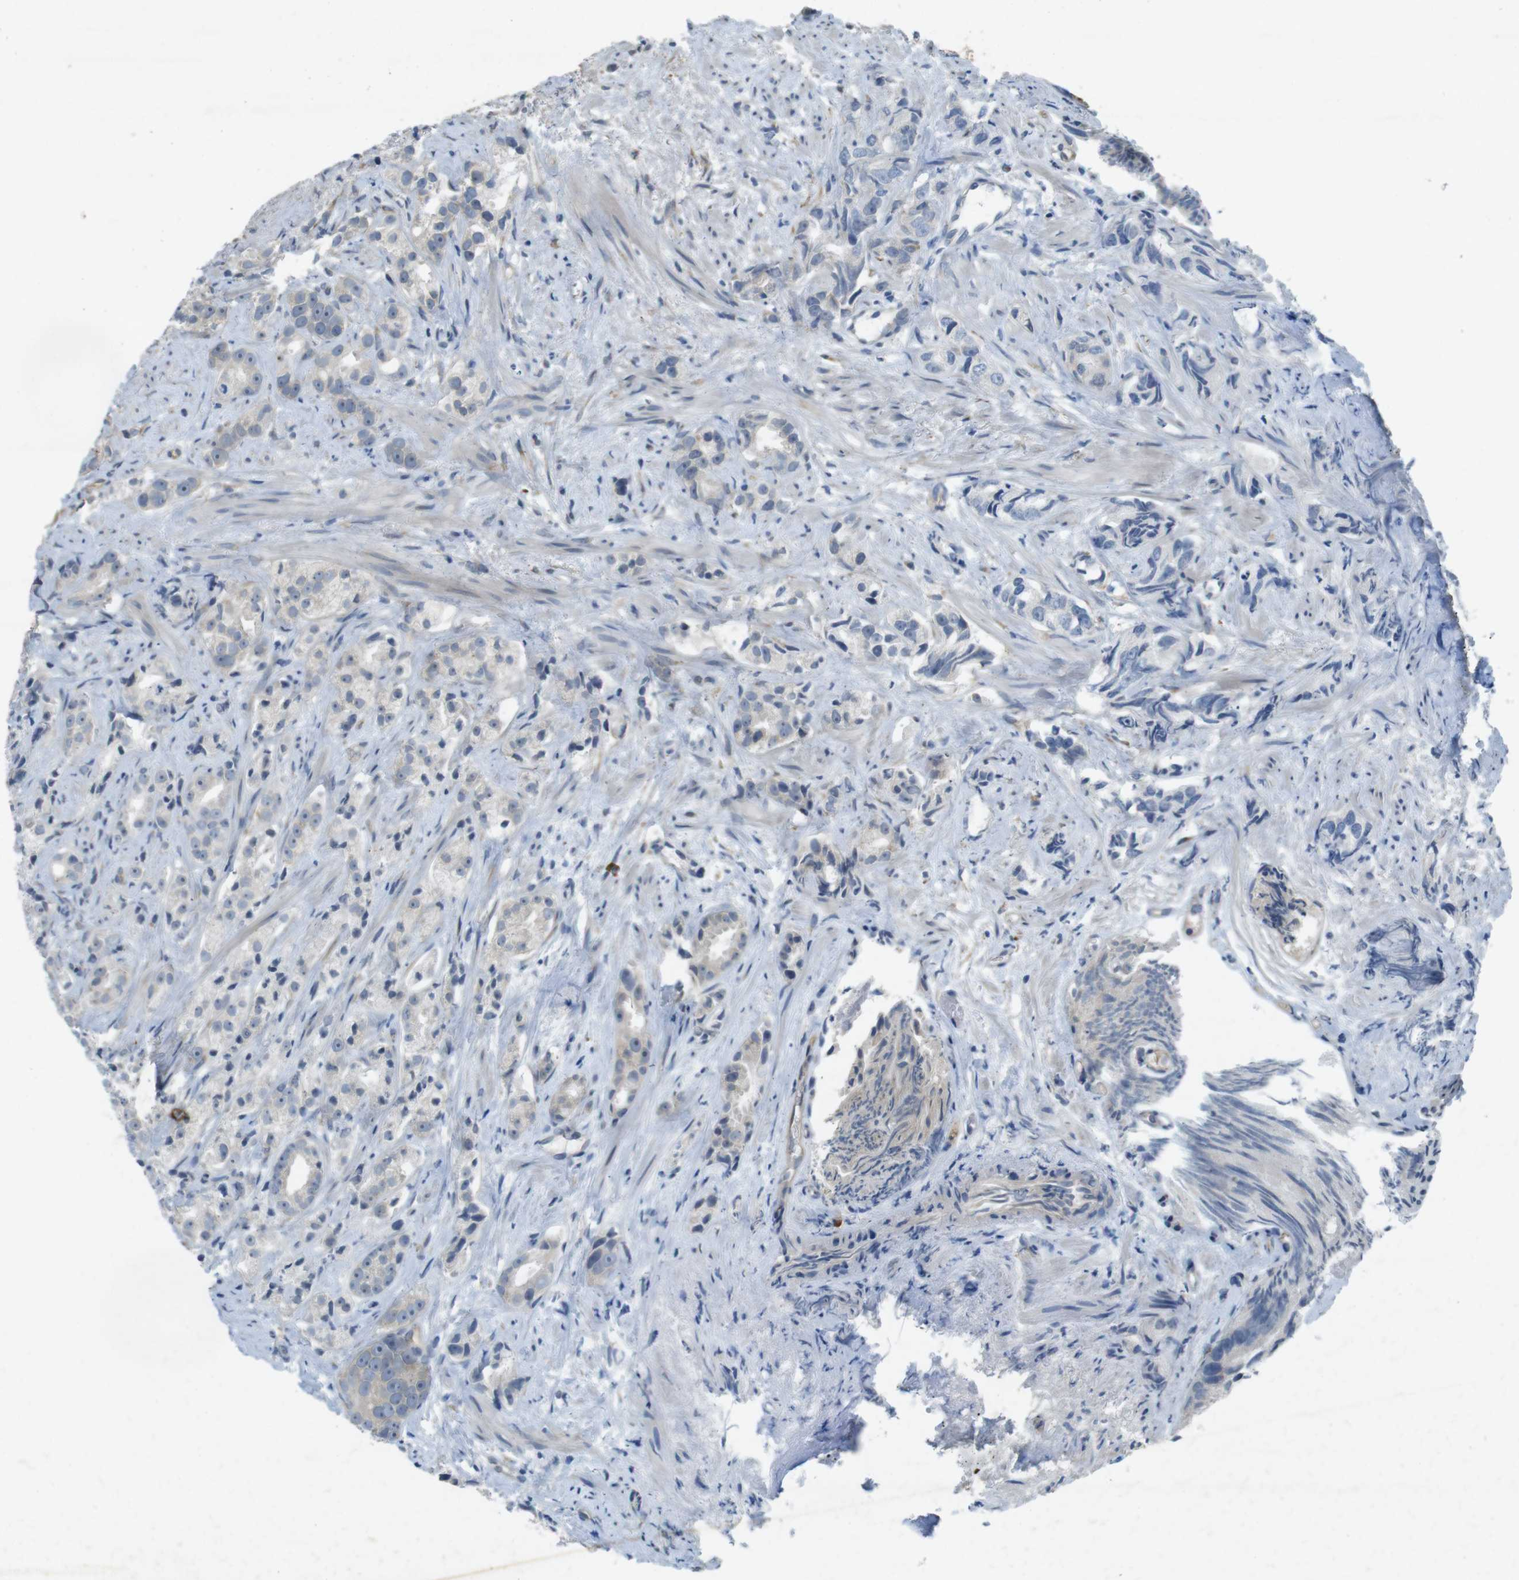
{"staining": {"intensity": "weak", "quantity": "<25%", "location": "cytoplasmic/membranous"}, "tissue": "prostate cancer", "cell_type": "Tumor cells", "image_type": "cancer", "snomed": [{"axis": "morphology", "description": "Adenocarcinoma, Low grade"}, {"axis": "topography", "description": "Prostate"}], "caption": "Prostate low-grade adenocarcinoma was stained to show a protein in brown. There is no significant staining in tumor cells. (Immunohistochemistry, brightfield microscopy, high magnification).", "gene": "FLCN", "patient": {"sex": "male", "age": 89}}